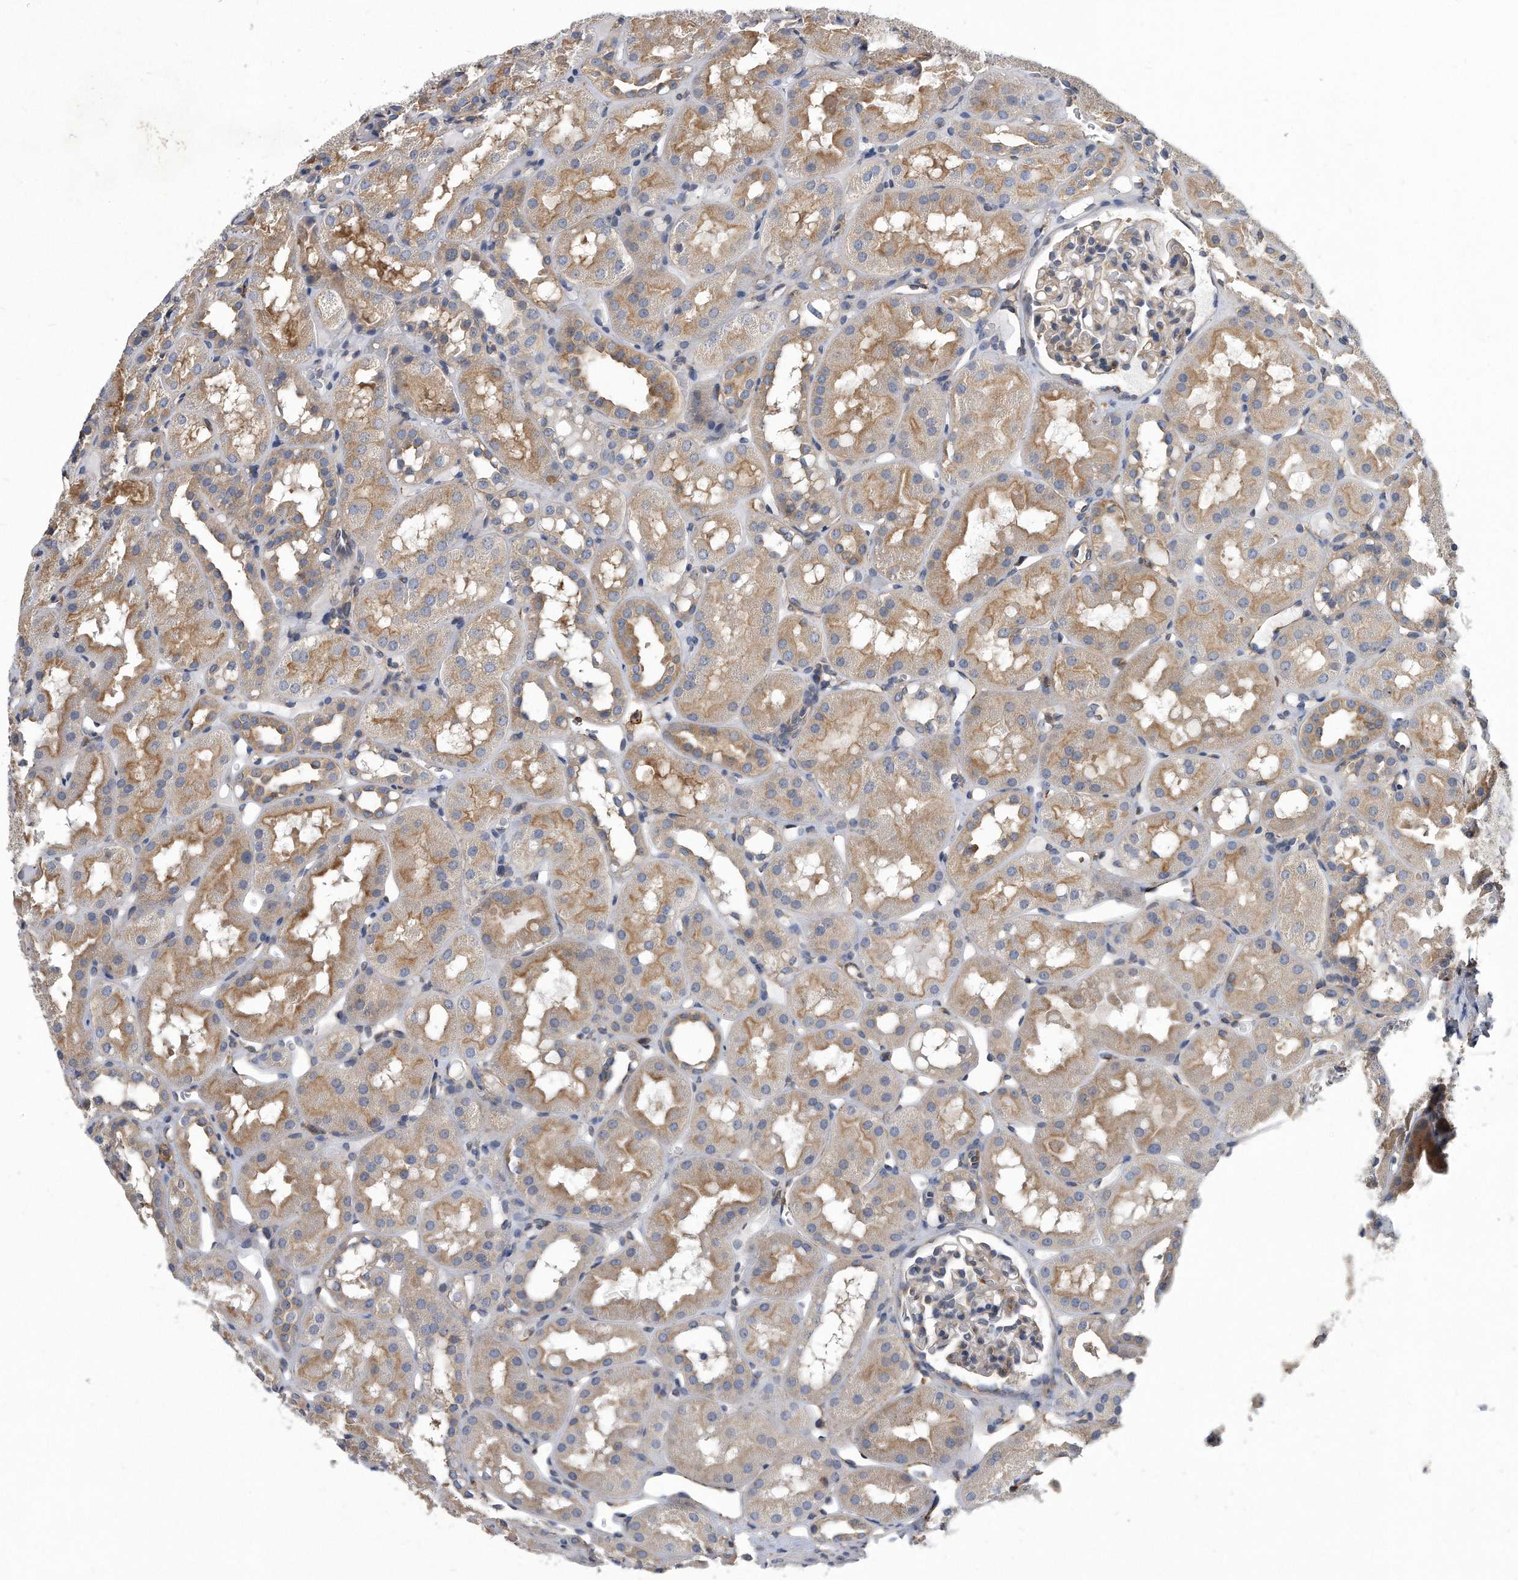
{"staining": {"intensity": "negative", "quantity": "none", "location": "none"}, "tissue": "kidney", "cell_type": "Cells in glomeruli", "image_type": "normal", "snomed": [{"axis": "morphology", "description": "Normal tissue, NOS"}, {"axis": "topography", "description": "Kidney"}], "caption": "A photomicrograph of human kidney is negative for staining in cells in glomeruli. (DAB (3,3'-diaminobenzidine) IHC visualized using brightfield microscopy, high magnification).", "gene": "ATG5", "patient": {"sex": "male", "age": 16}}